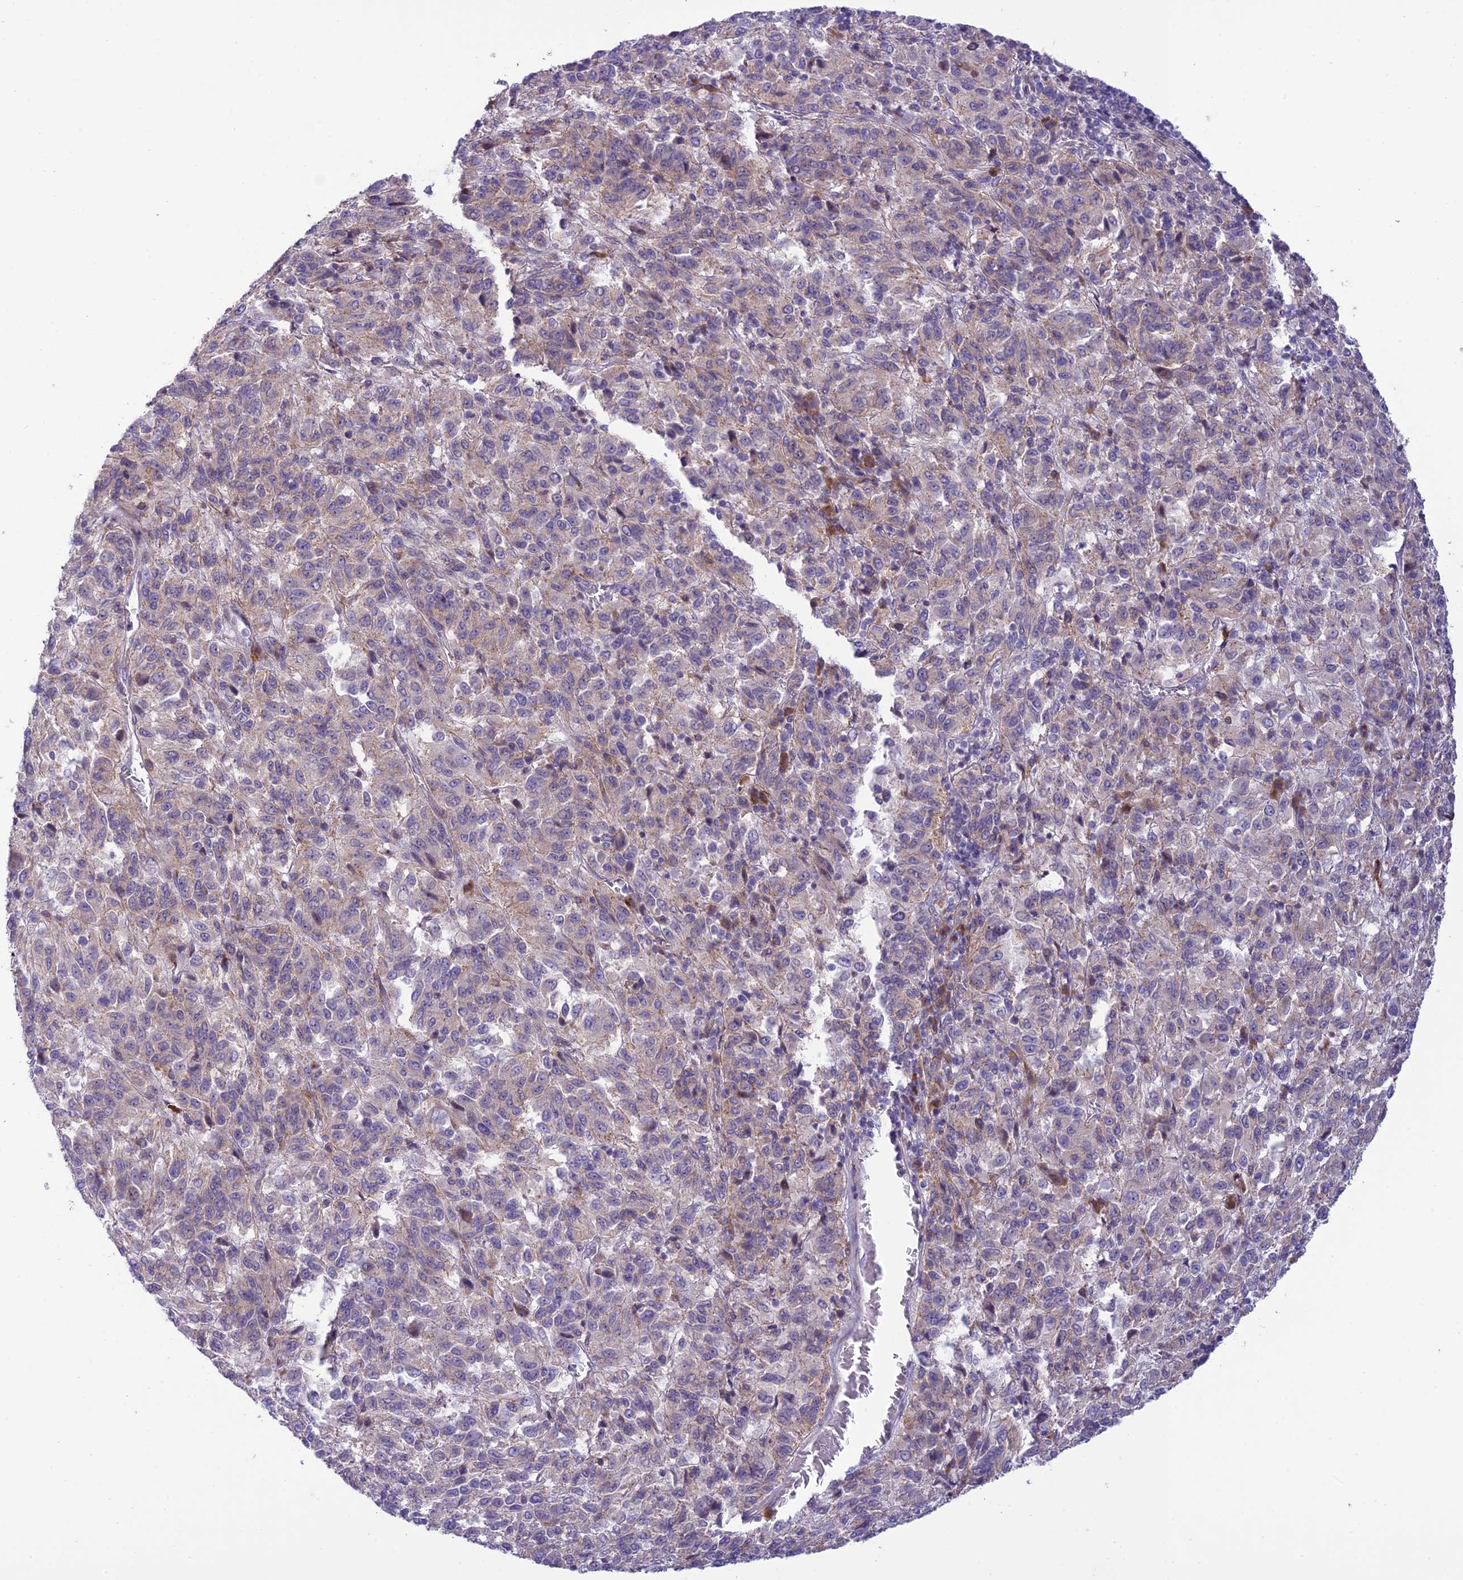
{"staining": {"intensity": "weak", "quantity": "25%-75%", "location": "cytoplasmic/membranous"}, "tissue": "melanoma", "cell_type": "Tumor cells", "image_type": "cancer", "snomed": [{"axis": "morphology", "description": "Malignant melanoma, Metastatic site"}, {"axis": "topography", "description": "Lung"}], "caption": "Human melanoma stained with a brown dye shows weak cytoplasmic/membranous positive expression in about 25%-75% of tumor cells.", "gene": "JMY", "patient": {"sex": "male", "age": 64}}